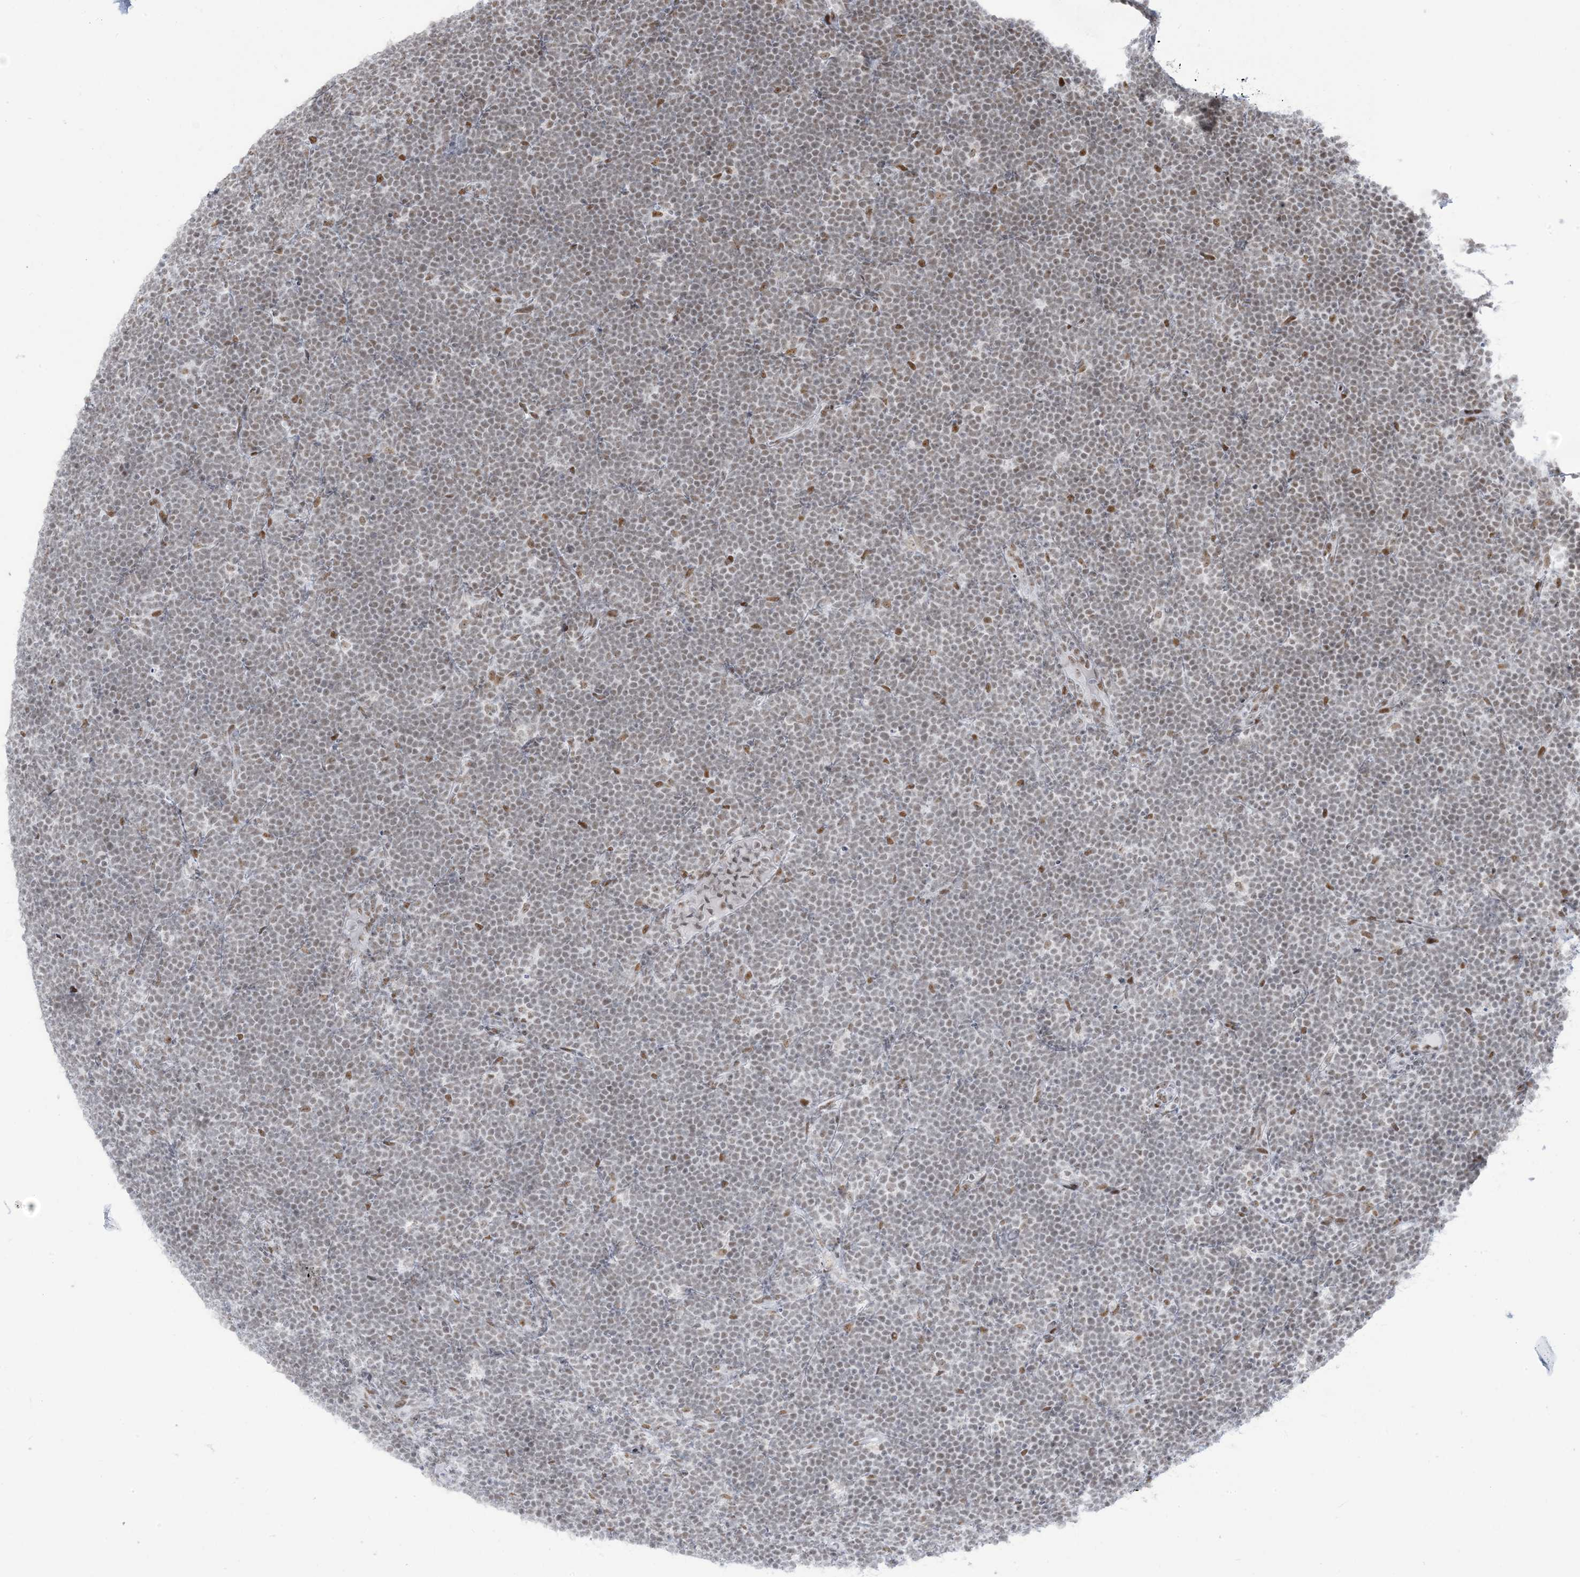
{"staining": {"intensity": "moderate", "quantity": "<25%", "location": "nuclear"}, "tissue": "lymphoma", "cell_type": "Tumor cells", "image_type": "cancer", "snomed": [{"axis": "morphology", "description": "Malignant lymphoma, non-Hodgkin's type, High grade"}, {"axis": "topography", "description": "Lymph node"}], "caption": "Malignant lymphoma, non-Hodgkin's type (high-grade) tissue reveals moderate nuclear positivity in about <25% of tumor cells", "gene": "STAG1", "patient": {"sex": "male", "age": 13}}